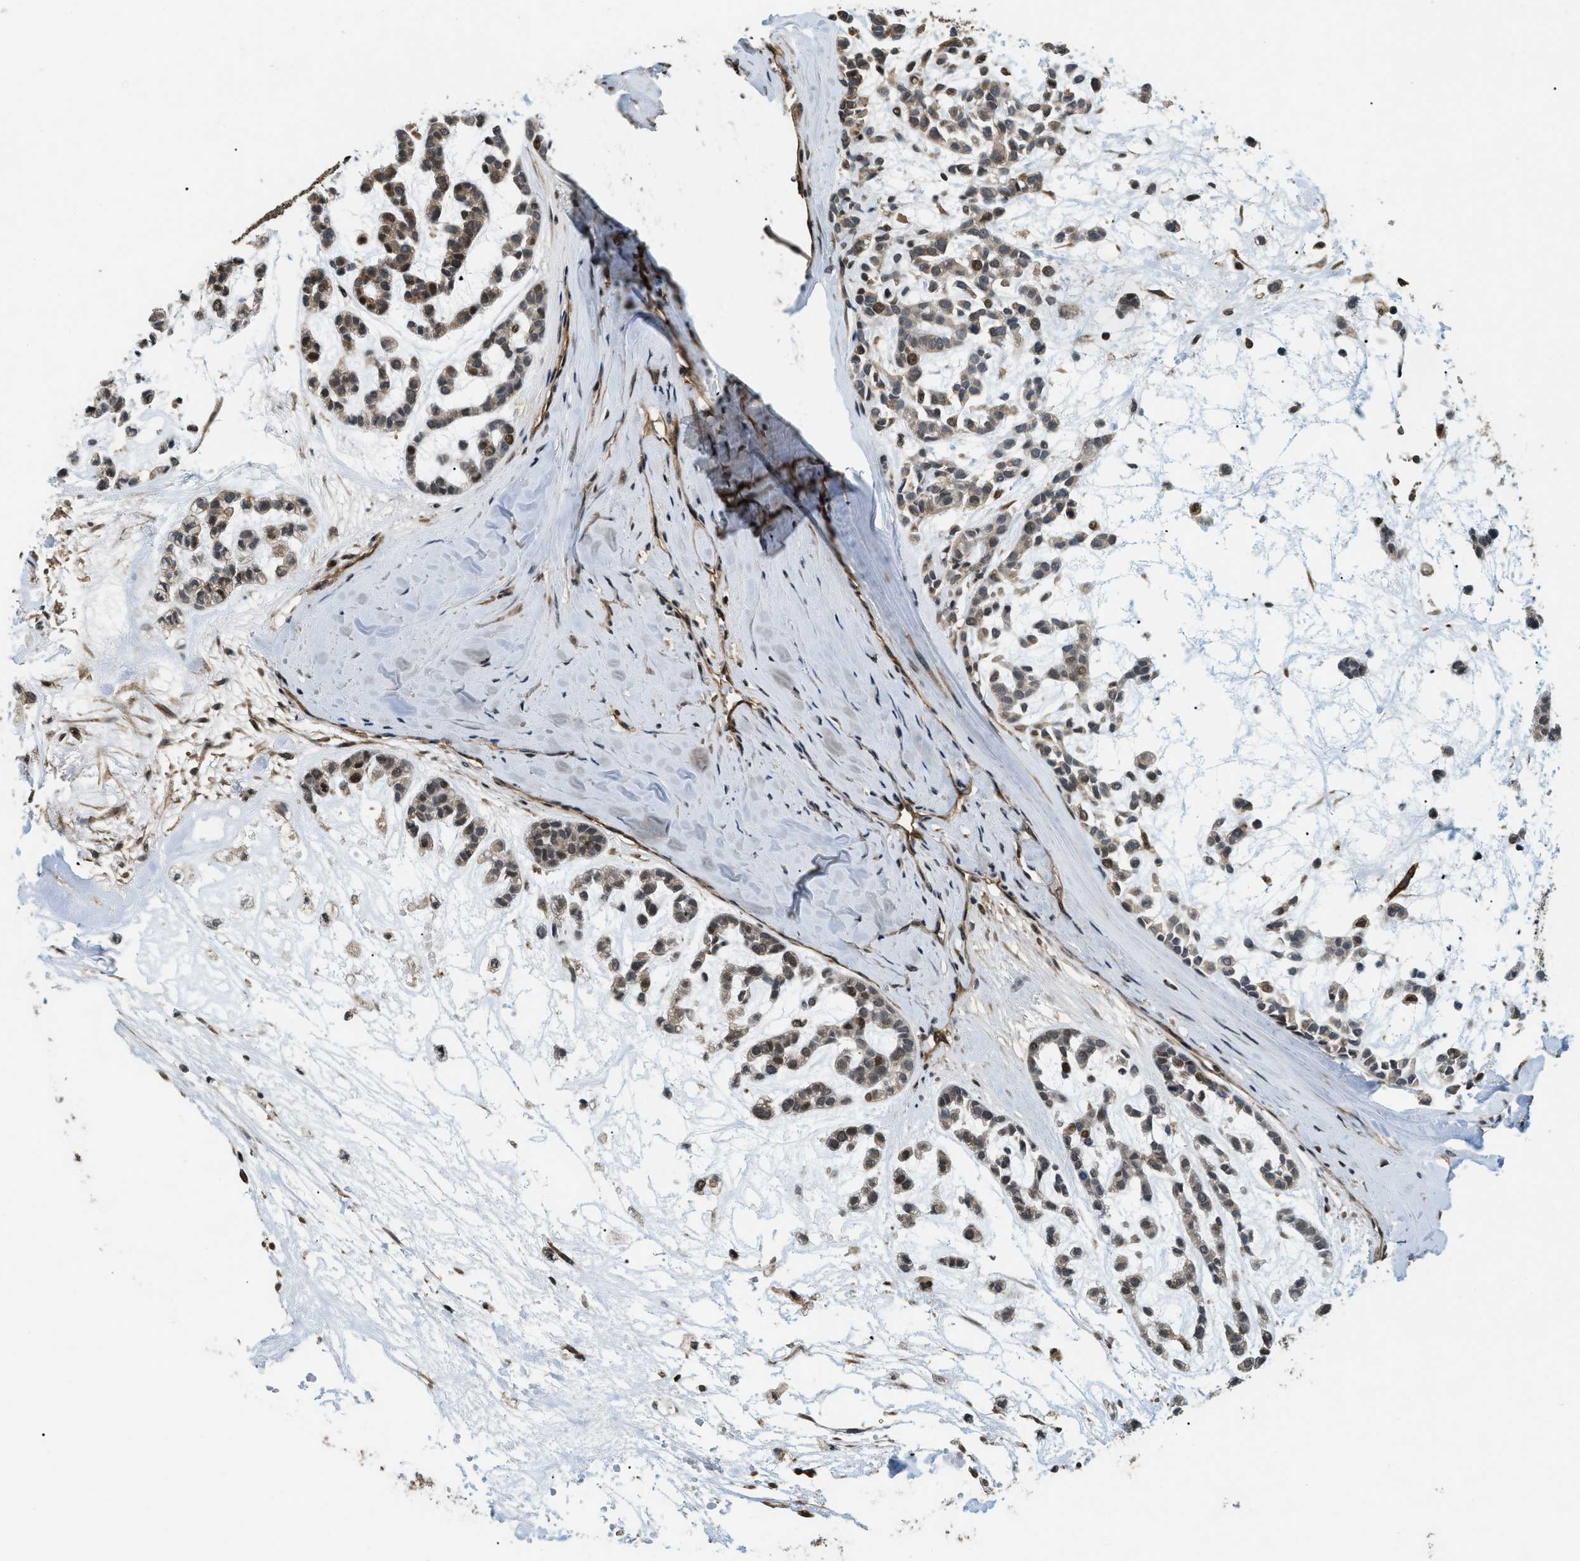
{"staining": {"intensity": "moderate", "quantity": "<25%", "location": "cytoplasmic/membranous,nuclear"}, "tissue": "head and neck cancer", "cell_type": "Tumor cells", "image_type": "cancer", "snomed": [{"axis": "morphology", "description": "Adenocarcinoma, NOS"}, {"axis": "morphology", "description": "Adenoma, NOS"}, {"axis": "topography", "description": "Head-Neck"}], "caption": "Immunohistochemical staining of human head and neck cancer shows low levels of moderate cytoplasmic/membranous and nuclear expression in about <25% of tumor cells.", "gene": "LTA4H", "patient": {"sex": "female", "age": 55}}